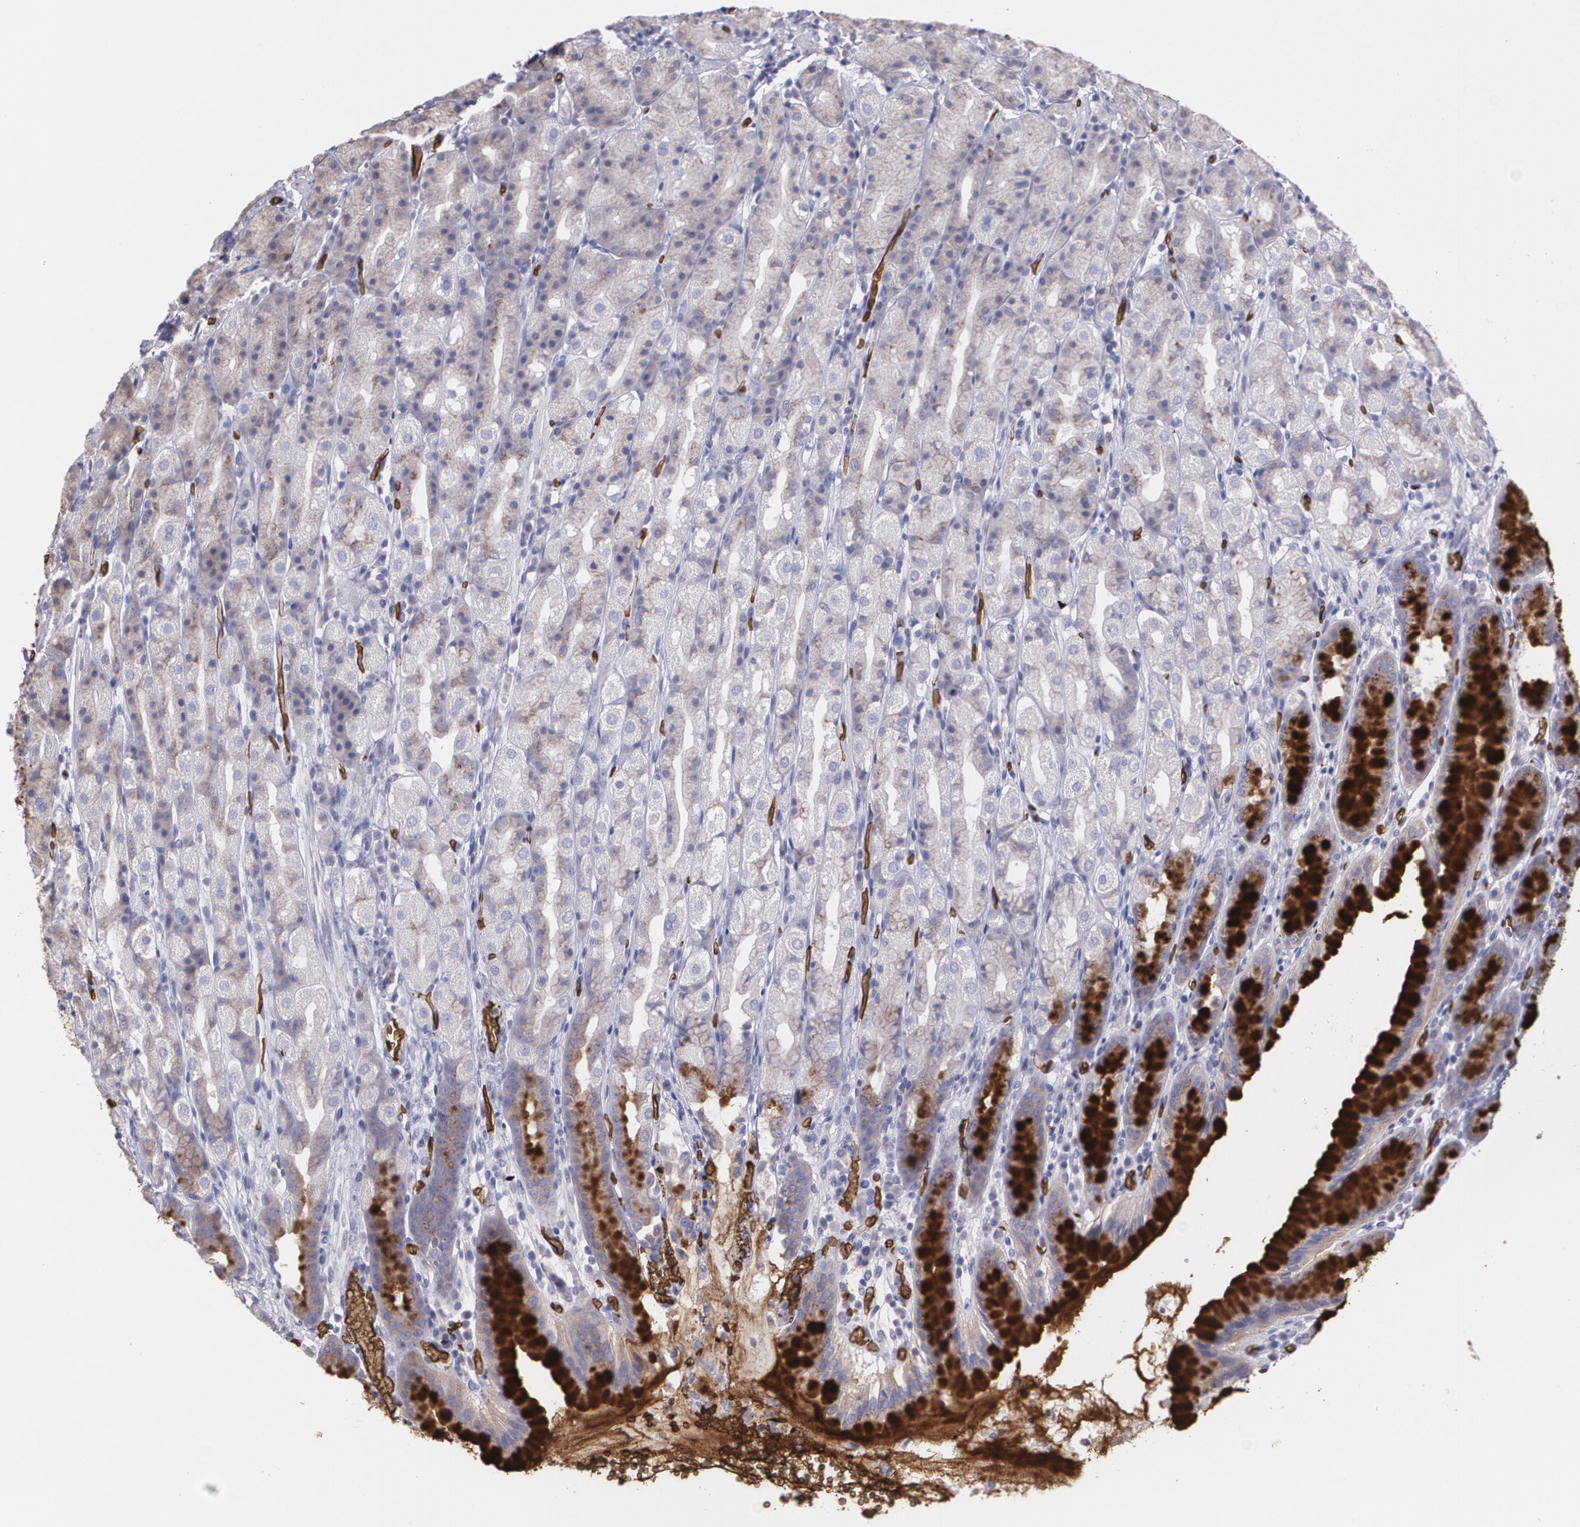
{"staining": {"intensity": "moderate", "quantity": "25%-75%", "location": "cytoplasmic/membranous"}, "tissue": "stomach", "cell_type": "Glandular cells", "image_type": "normal", "snomed": [{"axis": "morphology", "description": "Normal tissue, NOS"}, {"axis": "topography", "description": "Stomach, upper"}], "caption": "Approximately 25%-75% of glandular cells in normal human stomach reveal moderate cytoplasmic/membranous protein staining as visualized by brown immunohistochemical staining.", "gene": "SLC2A1", "patient": {"sex": "male", "age": 68}}